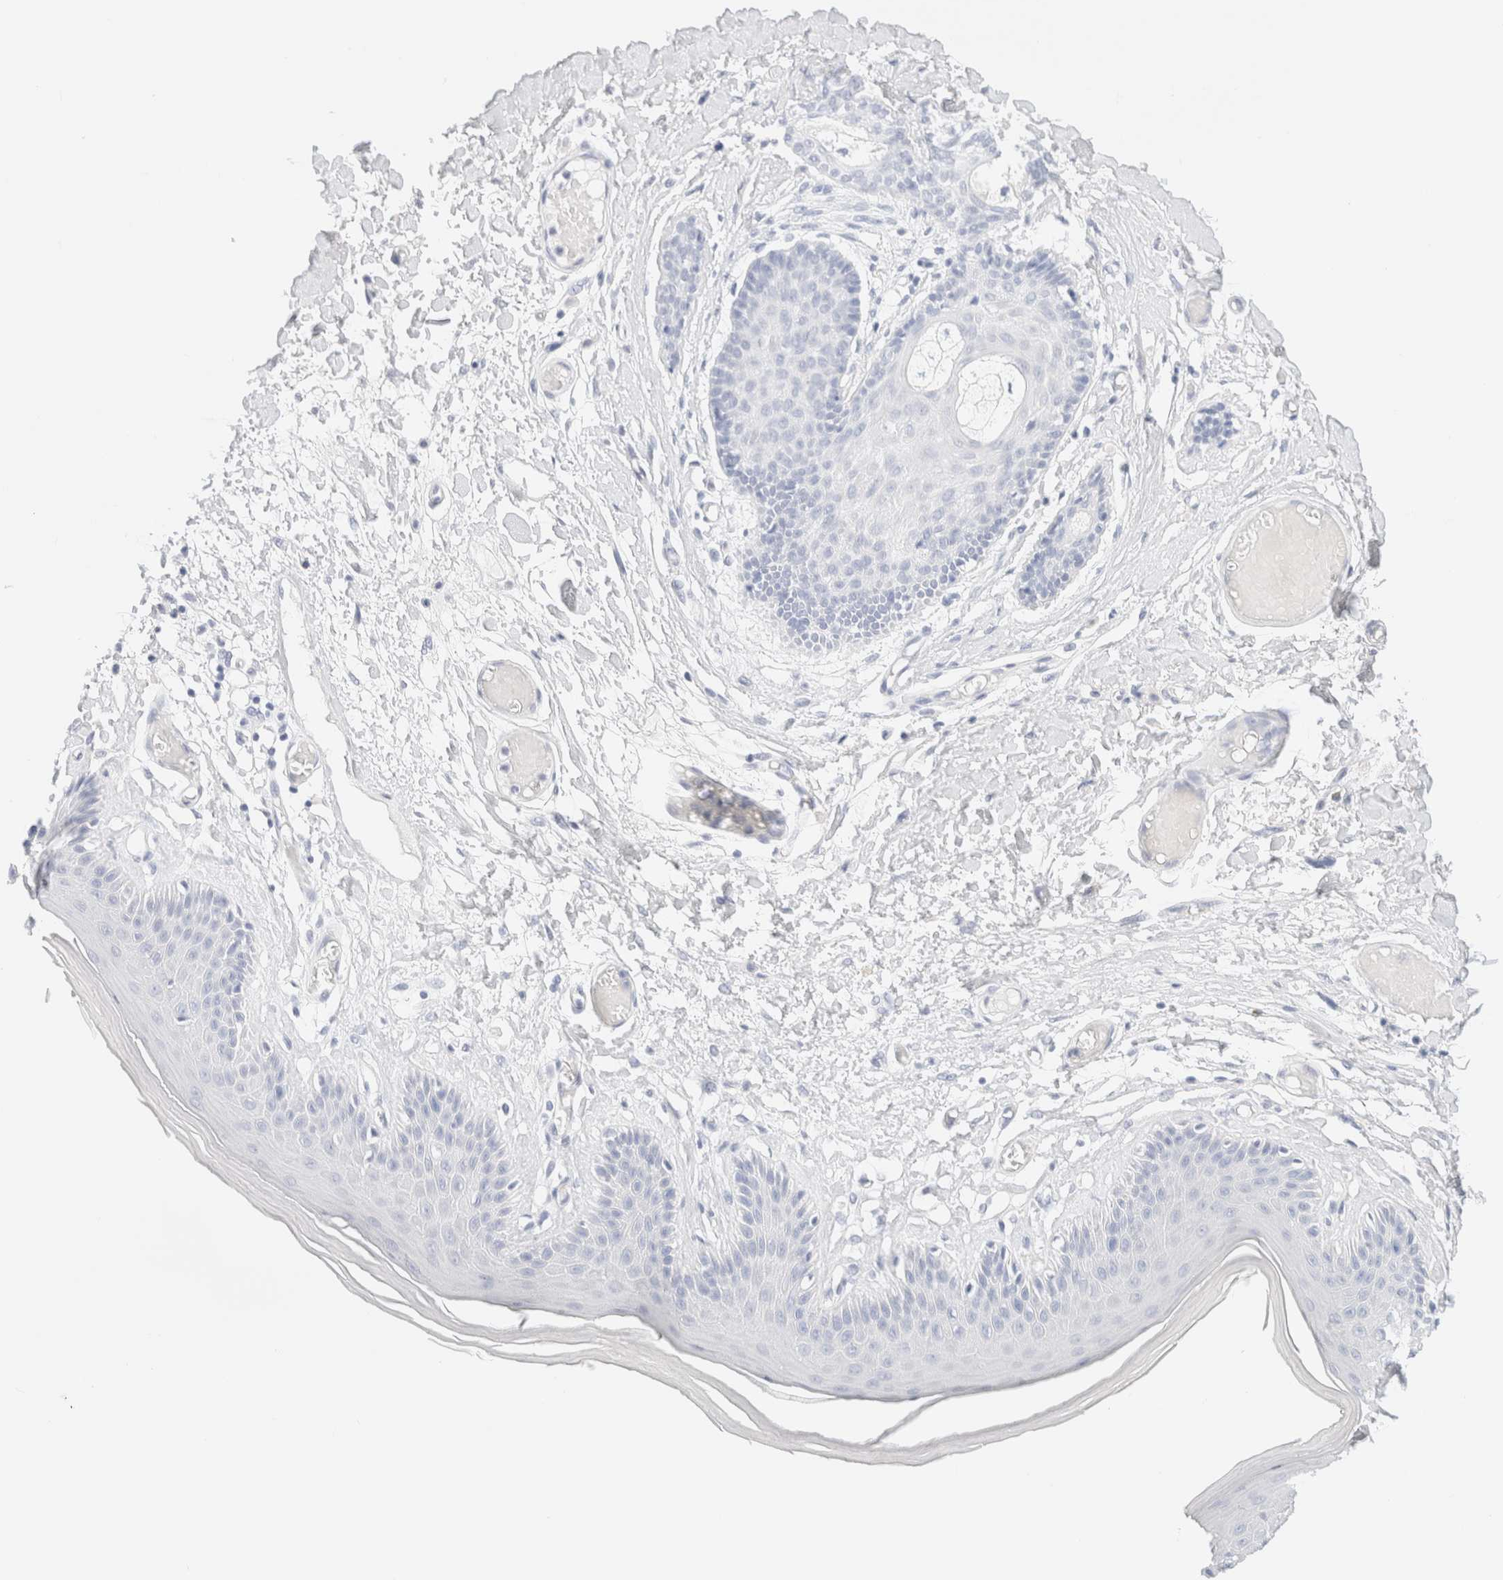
{"staining": {"intensity": "moderate", "quantity": "<25%", "location": "cytoplasmic/membranous"}, "tissue": "skin", "cell_type": "Epidermal cells", "image_type": "normal", "snomed": [{"axis": "morphology", "description": "Normal tissue, NOS"}, {"axis": "topography", "description": "Vulva"}], "caption": "Immunohistochemistry (IHC) histopathology image of normal skin: human skin stained using immunohistochemistry shows low levels of moderate protein expression localized specifically in the cytoplasmic/membranous of epidermal cells, appearing as a cytoplasmic/membranous brown color.", "gene": "DPYS", "patient": {"sex": "female", "age": 73}}